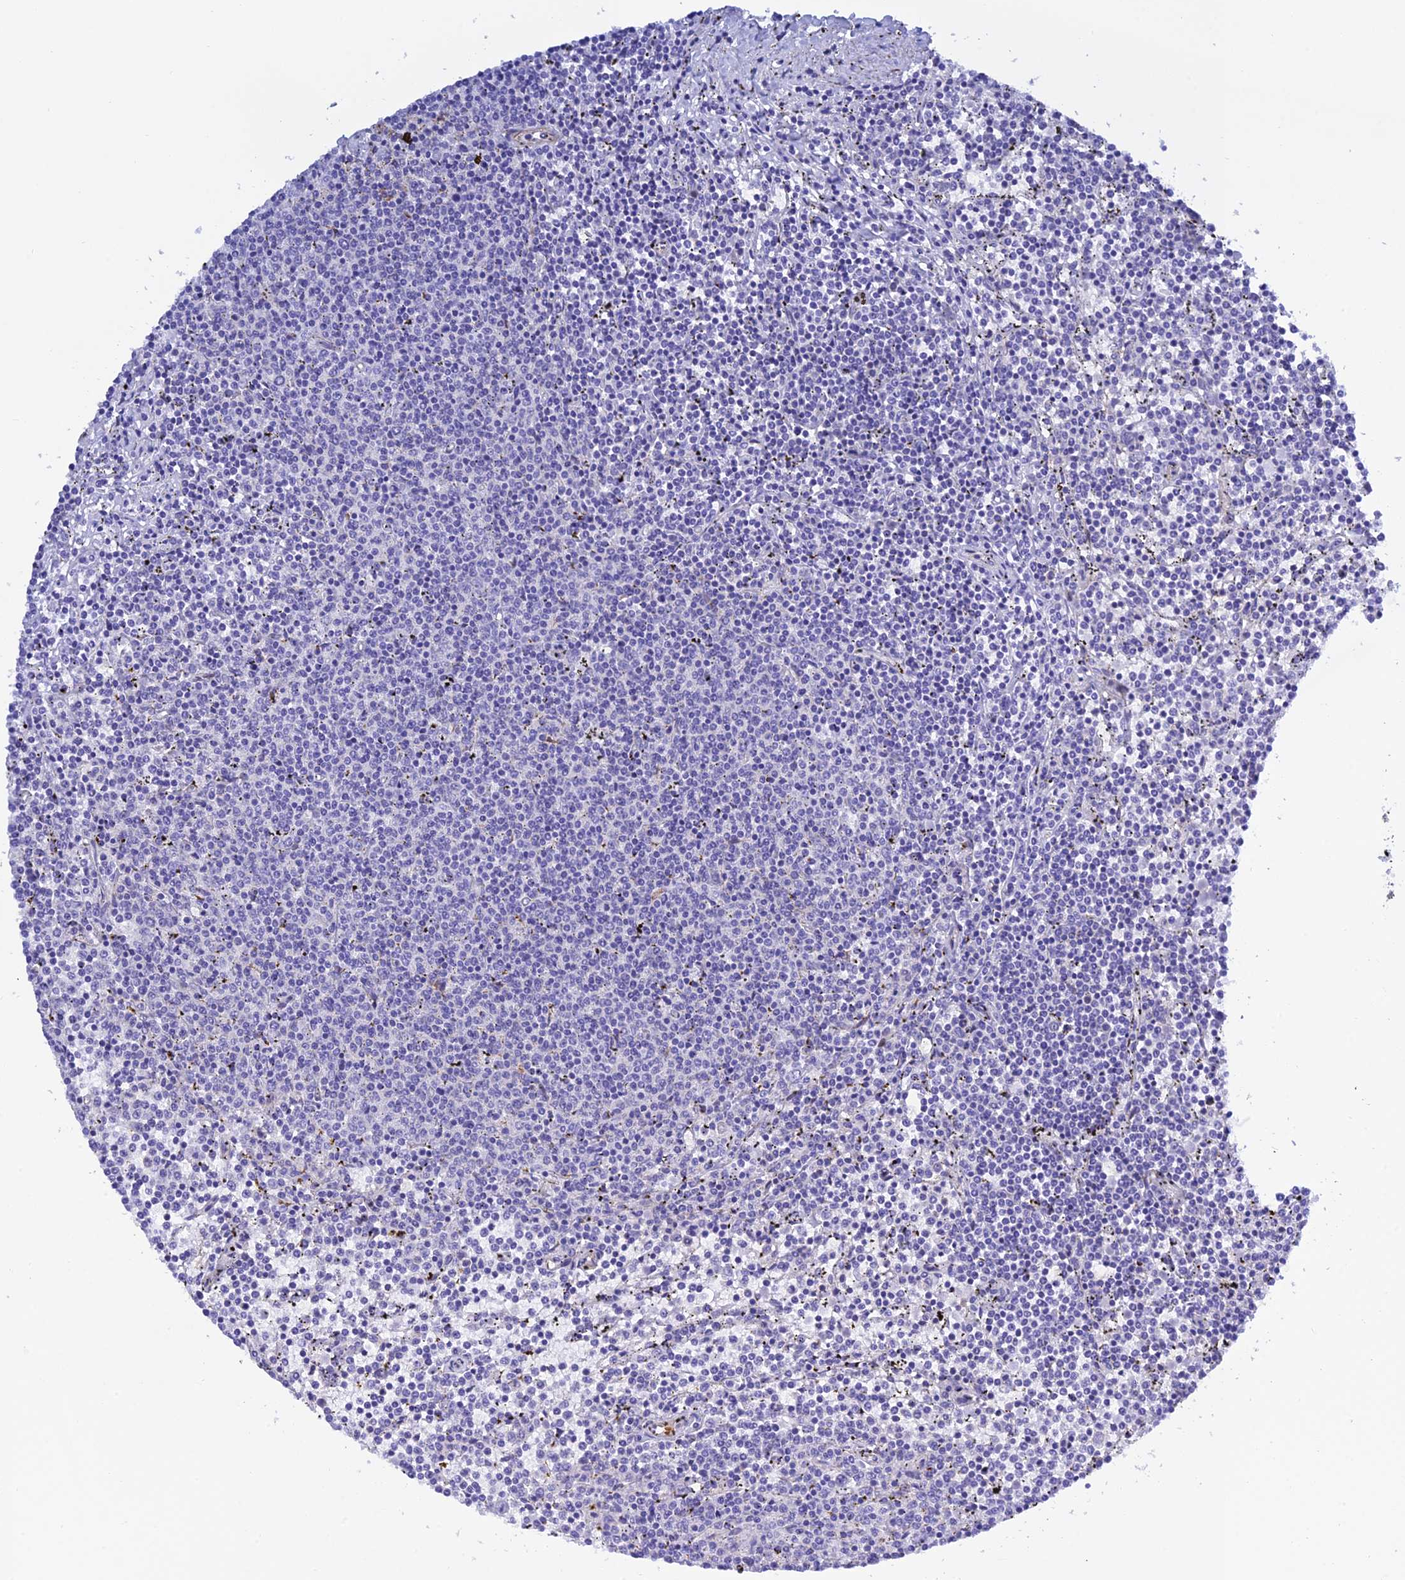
{"staining": {"intensity": "negative", "quantity": "none", "location": "none"}, "tissue": "lymphoma", "cell_type": "Tumor cells", "image_type": "cancer", "snomed": [{"axis": "morphology", "description": "Malignant lymphoma, non-Hodgkin's type, Low grade"}, {"axis": "topography", "description": "Spleen"}], "caption": "Lymphoma was stained to show a protein in brown. There is no significant positivity in tumor cells.", "gene": "ZDHHC16", "patient": {"sex": "female", "age": 50}}